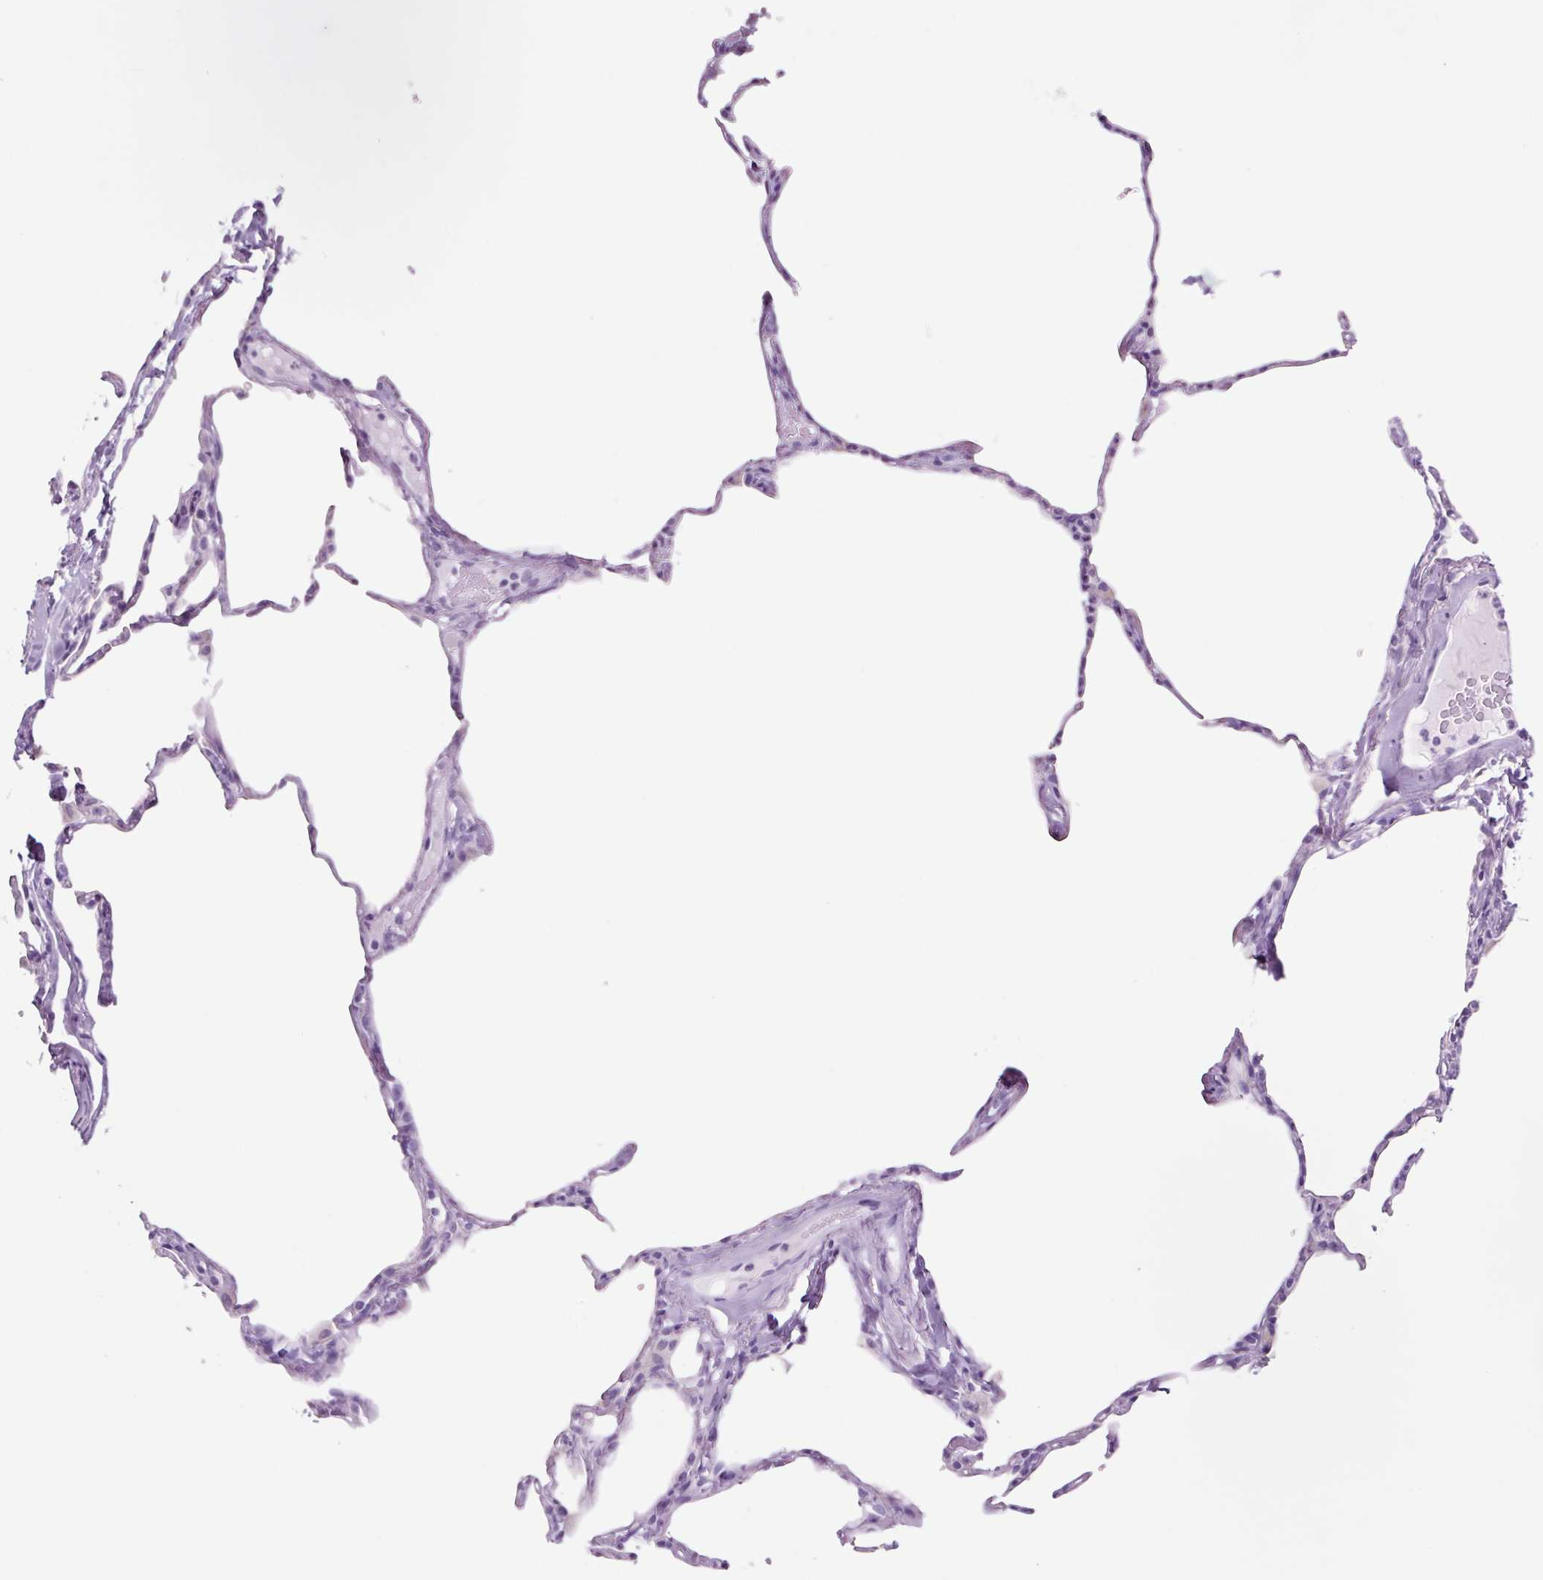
{"staining": {"intensity": "negative", "quantity": "none", "location": "none"}, "tissue": "lung", "cell_type": "Alveolar cells", "image_type": "normal", "snomed": [{"axis": "morphology", "description": "Normal tissue, NOS"}, {"axis": "topography", "description": "Lung"}], "caption": "Immunohistochemistry (IHC) histopathology image of unremarkable lung stained for a protein (brown), which demonstrates no expression in alveolar cells. (DAB (3,3'-diaminobenzidine) IHC with hematoxylin counter stain).", "gene": "TFF2", "patient": {"sex": "male", "age": 65}}